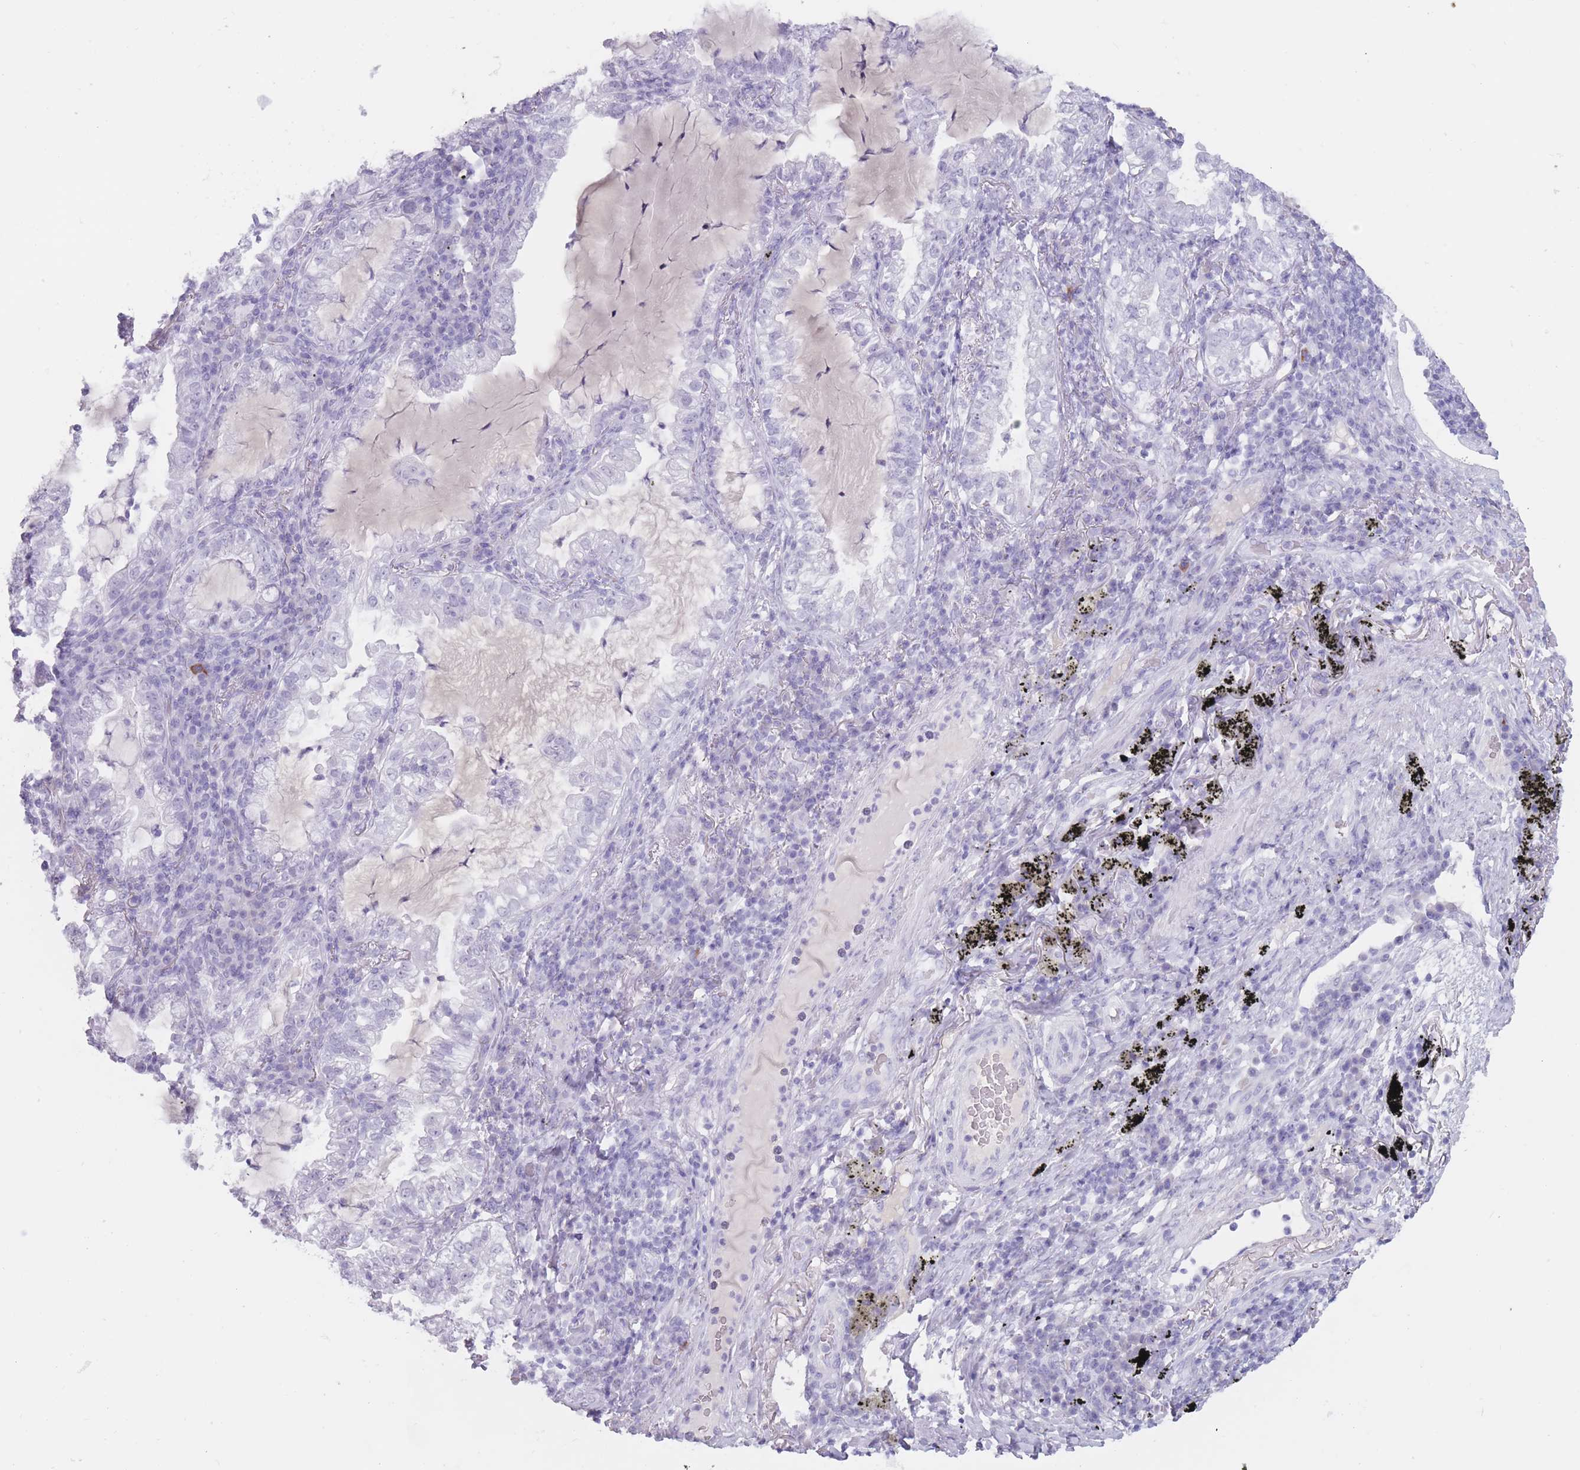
{"staining": {"intensity": "negative", "quantity": "none", "location": "none"}, "tissue": "lung cancer", "cell_type": "Tumor cells", "image_type": "cancer", "snomed": [{"axis": "morphology", "description": "Adenocarcinoma, NOS"}, {"axis": "topography", "description": "Lung"}], "caption": "High magnification brightfield microscopy of lung adenocarcinoma stained with DAB (brown) and counterstained with hematoxylin (blue): tumor cells show no significant expression.", "gene": "PNMA3", "patient": {"sex": "female", "age": 73}}